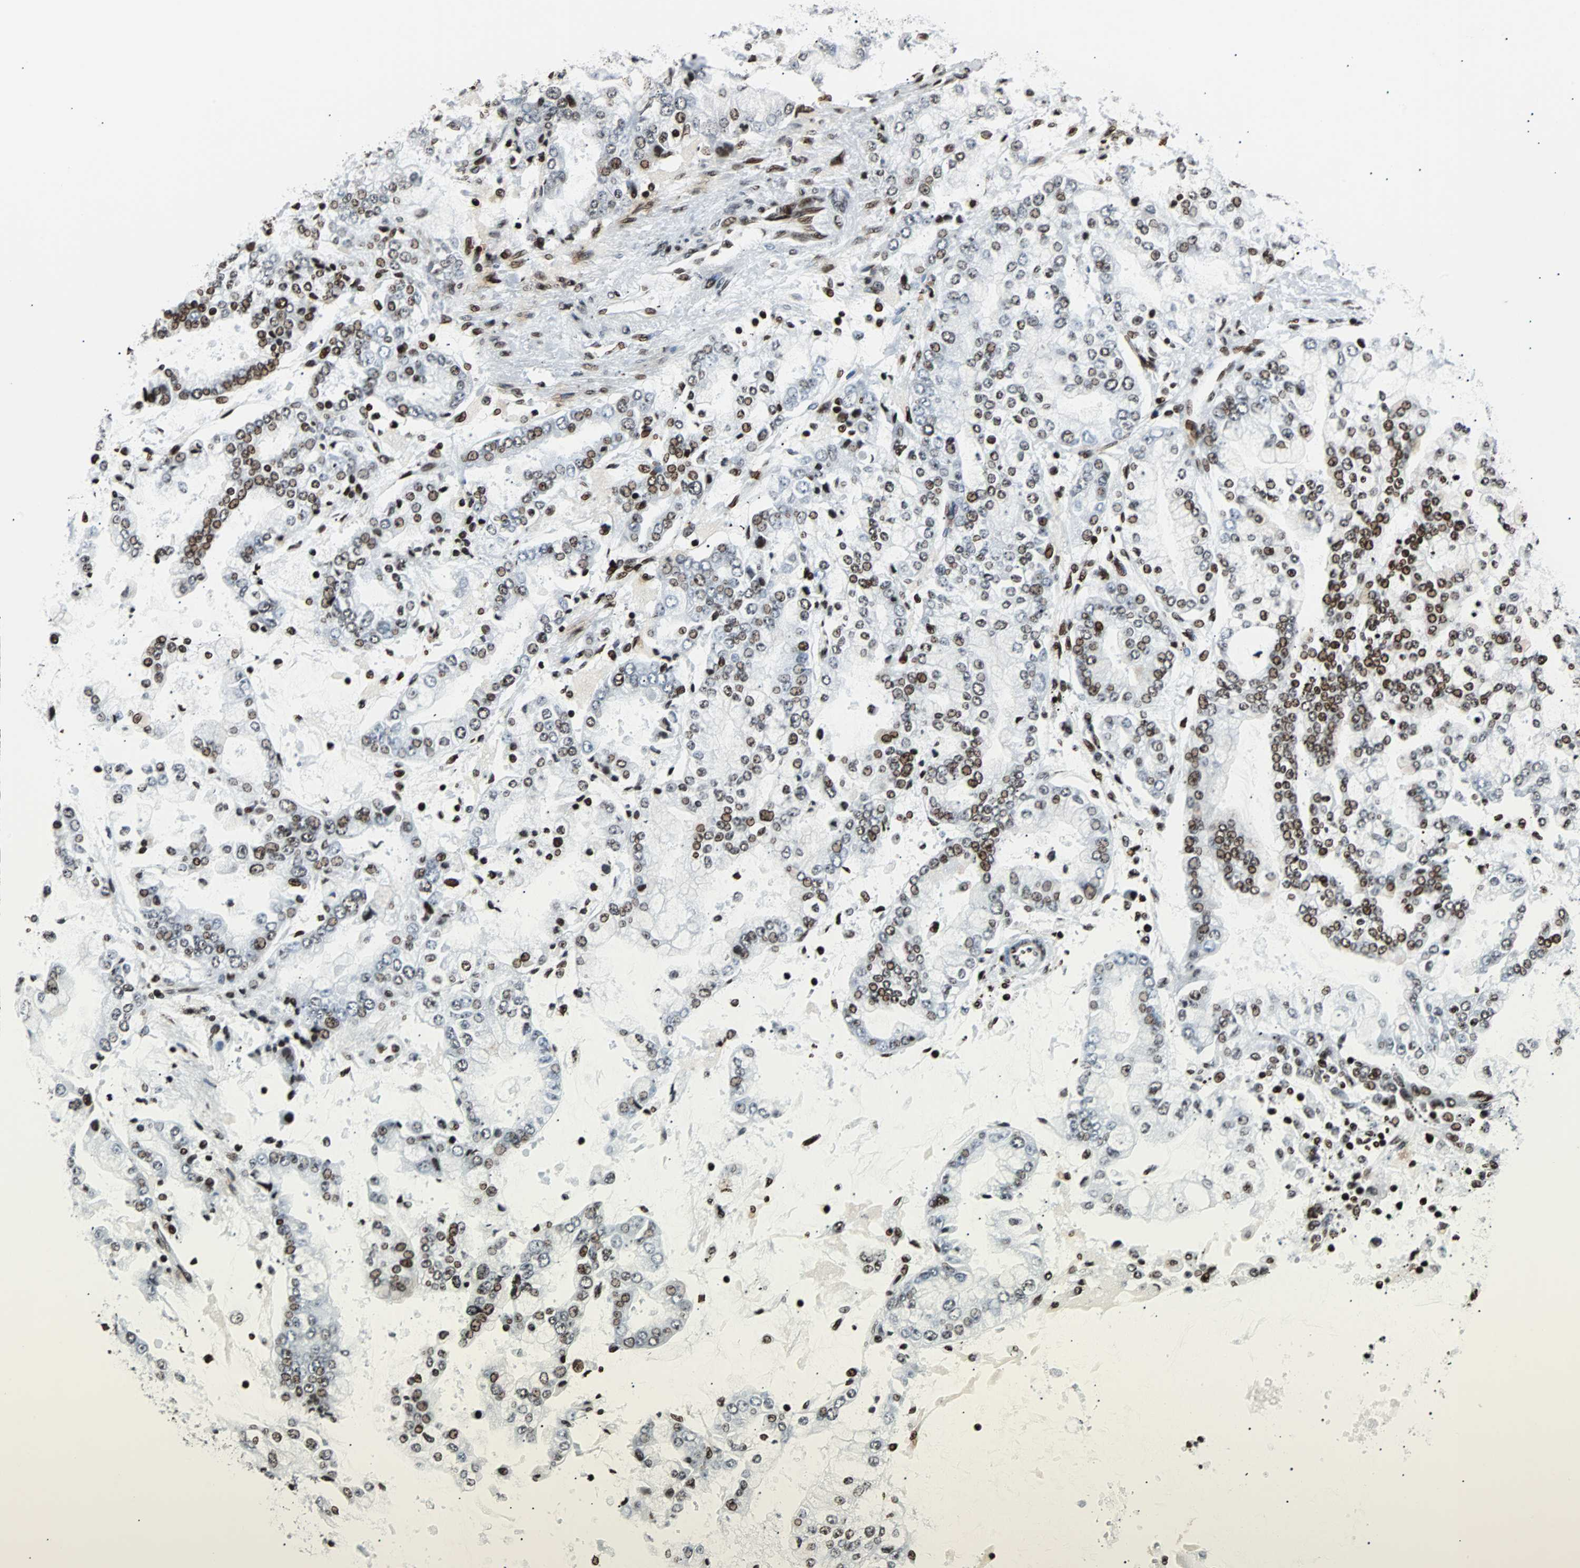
{"staining": {"intensity": "strong", "quantity": "25%-75%", "location": "nuclear"}, "tissue": "stomach cancer", "cell_type": "Tumor cells", "image_type": "cancer", "snomed": [{"axis": "morphology", "description": "Adenocarcinoma, NOS"}, {"axis": "topography", "description": "Stomach"}], "caption": "Stomach cancer was stained to show a protein in brown. There is high levels of strong nuclear expression in approximately 25%-75% of tumor cells. (DAB = brown stain, brightfield microscopy at high magnification).", "gene": "ZNF131", "patient": {"sex": "male", "age": 76}}